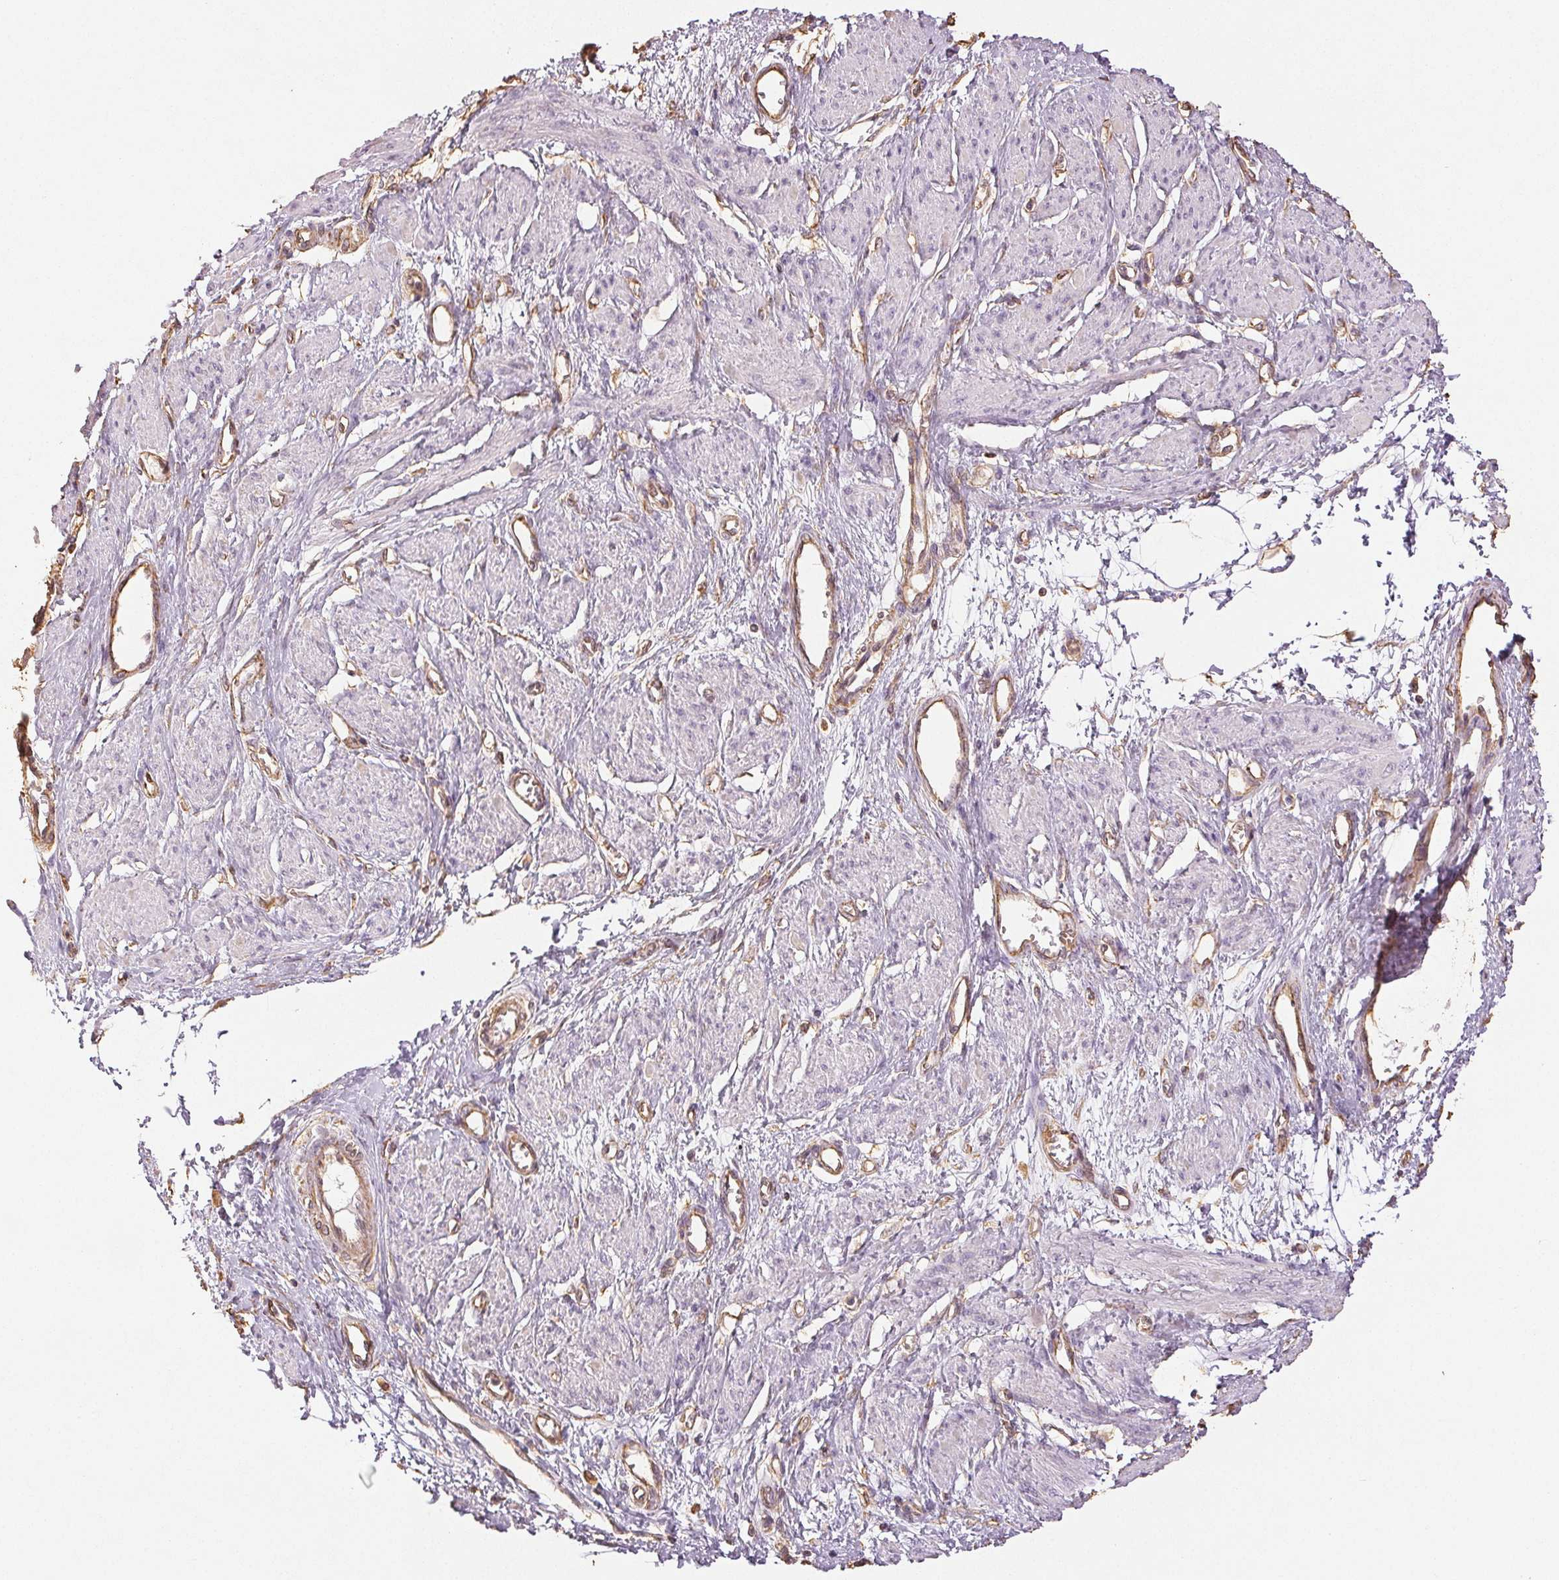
{"staining": {"intensity": "negative", "quantity": "none", "location": "none"}, "tissue": "smooth muscle", "cell_type": "Smooth muscle cells", "image_type": "normal", "snomed": [{"axis": "morphology", "description": "Normal tissue, NOS"}, {"axis": "topography", "description": "Smooth muscle"}, {"axis": "topography", "description": "Uterus"}], "caption": "An IHC photomicrograph of benign smooth muscle is shown. There is no staining in smooth muscle cells of smooth muscle.", "gene": "COL7A1", "patient": {"sex": "female", "age": 39}}